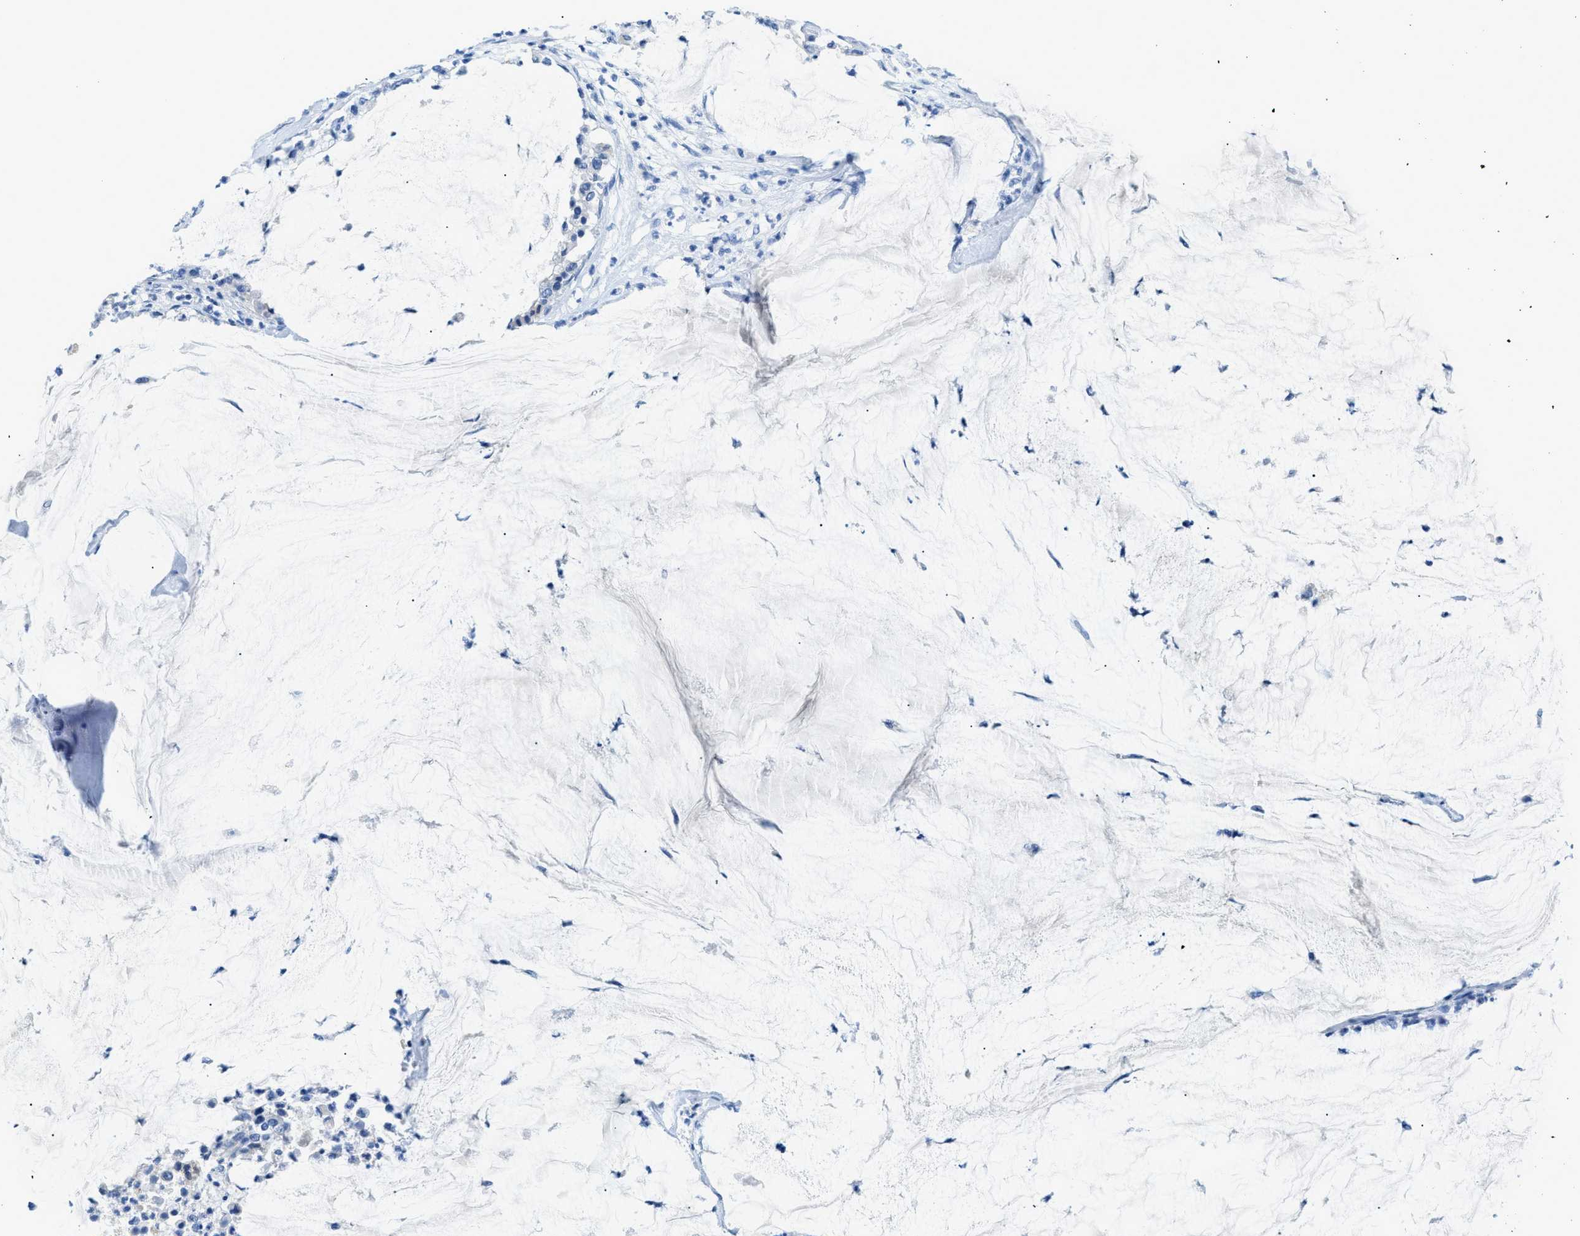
{"staining": {"intensity": "negative", "quantity": "none", "location": "none"}, "tissue": "pancreatic cancer", "cell_type": "Tumor cells", "image_type": "cancer", "snomed": [{"axis": "morphology", "description": "Adenocarcinoma, NOS"}, {"axis": "topography", "description": "Pancreas"}], "caption": "Immunohistochemistry of human pancreatic cancer (adenocarcinoma) demonstrates no positivity in tumor cells.", "gene": "SLC10A6", "patient": {"sex": "male", "age": 41}}